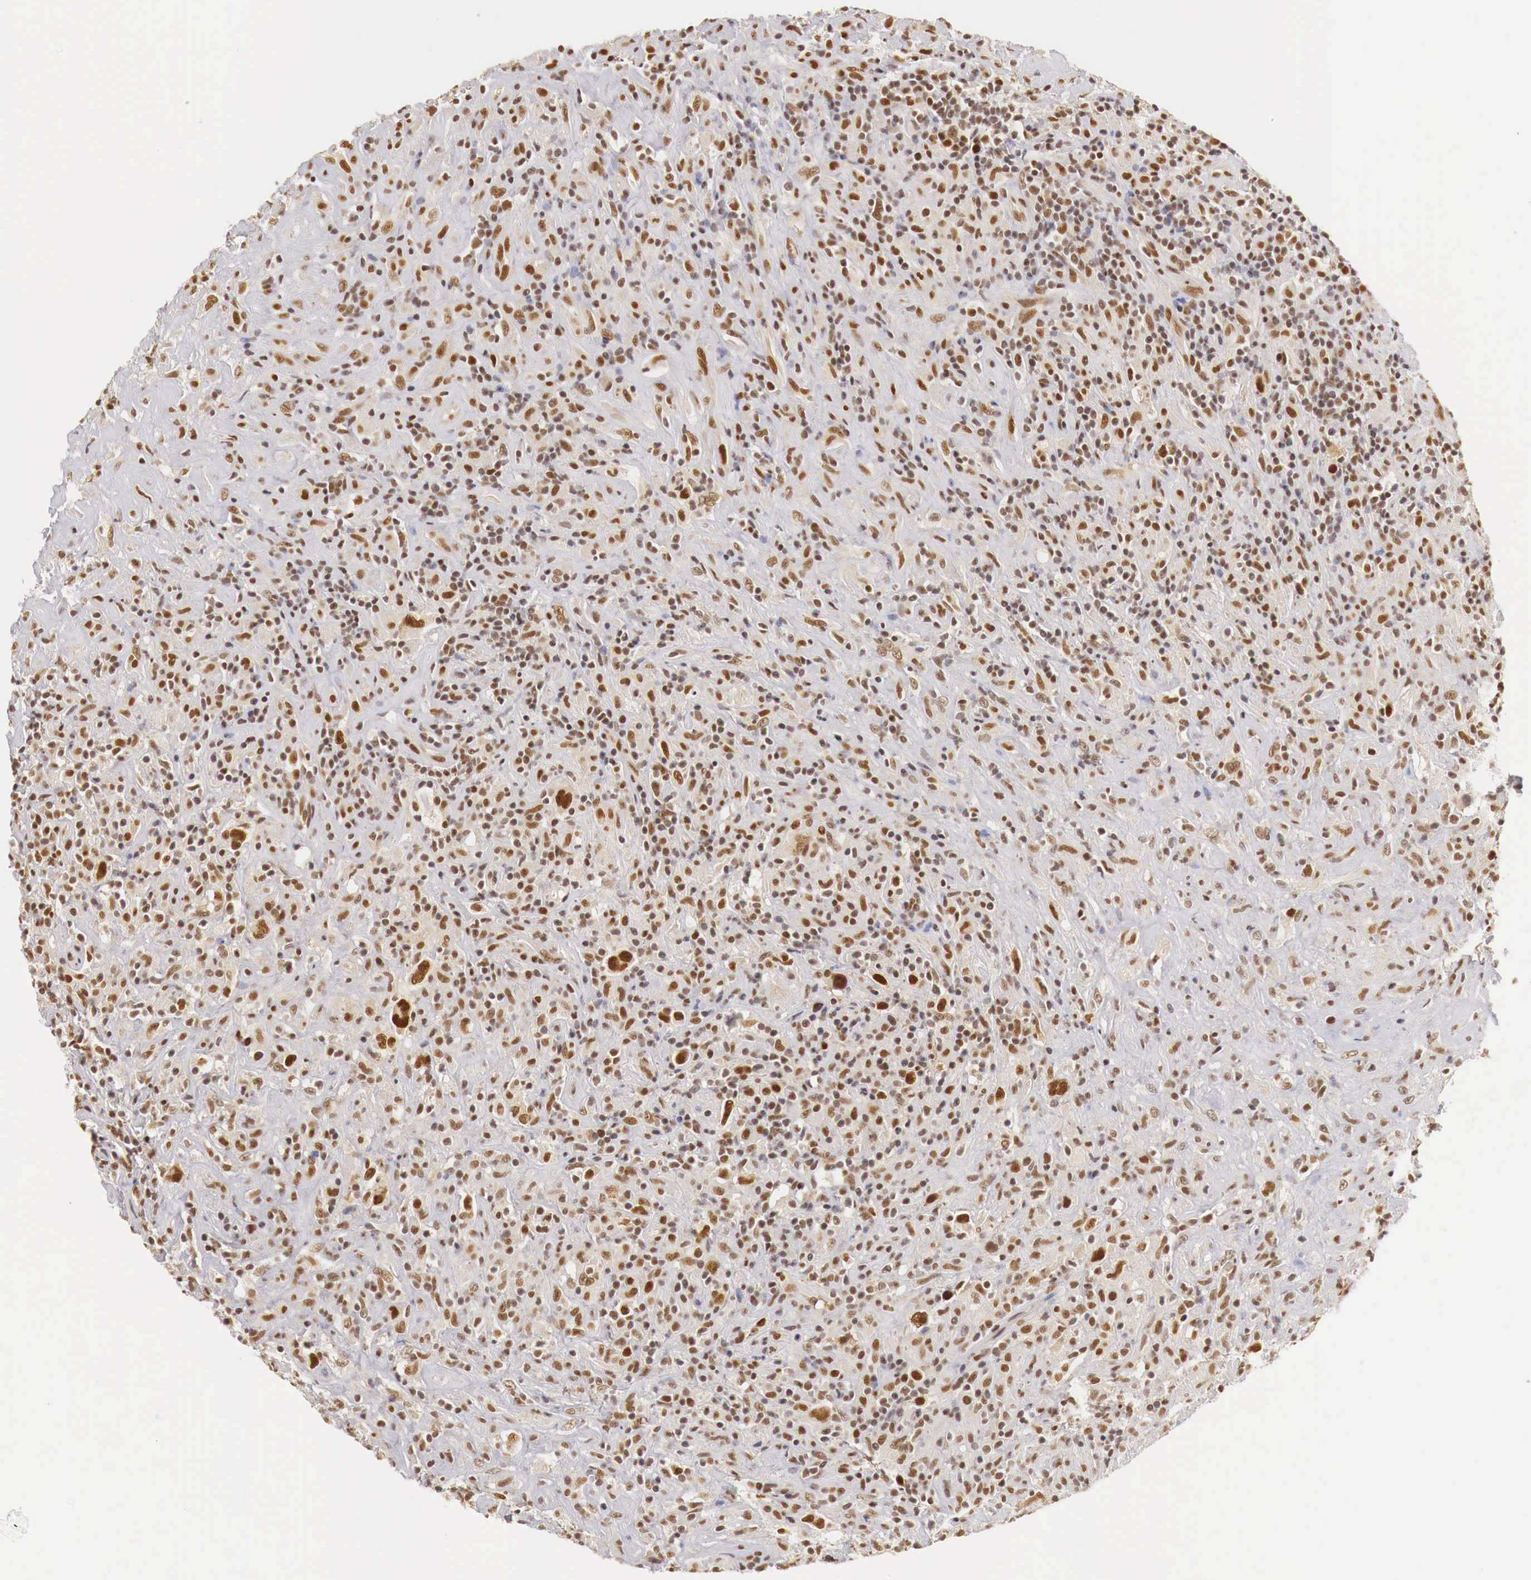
{"staining": {"intensity": "weak", "quantity": ">75%", "location": "cytoplasmic/membranous,nuclear"}, "tissue": "lymphoma", "cell_type": "Tumor cells", "image_type": "cancer", "snomed": [{"axis": "morphology", "description": "Hodgkin's disease, NOS"}, {"axis": "topography", "description": "Lymph node"}], "caption": "High-power microscopy captured an IHC micrograph of lymphoma, revealing weak cytoplasmic/membranous and nuclear staining in approximately >75% of tumor cells.", "gene": "GPKOW", "patient": {"sex": "male", "age": 46}}